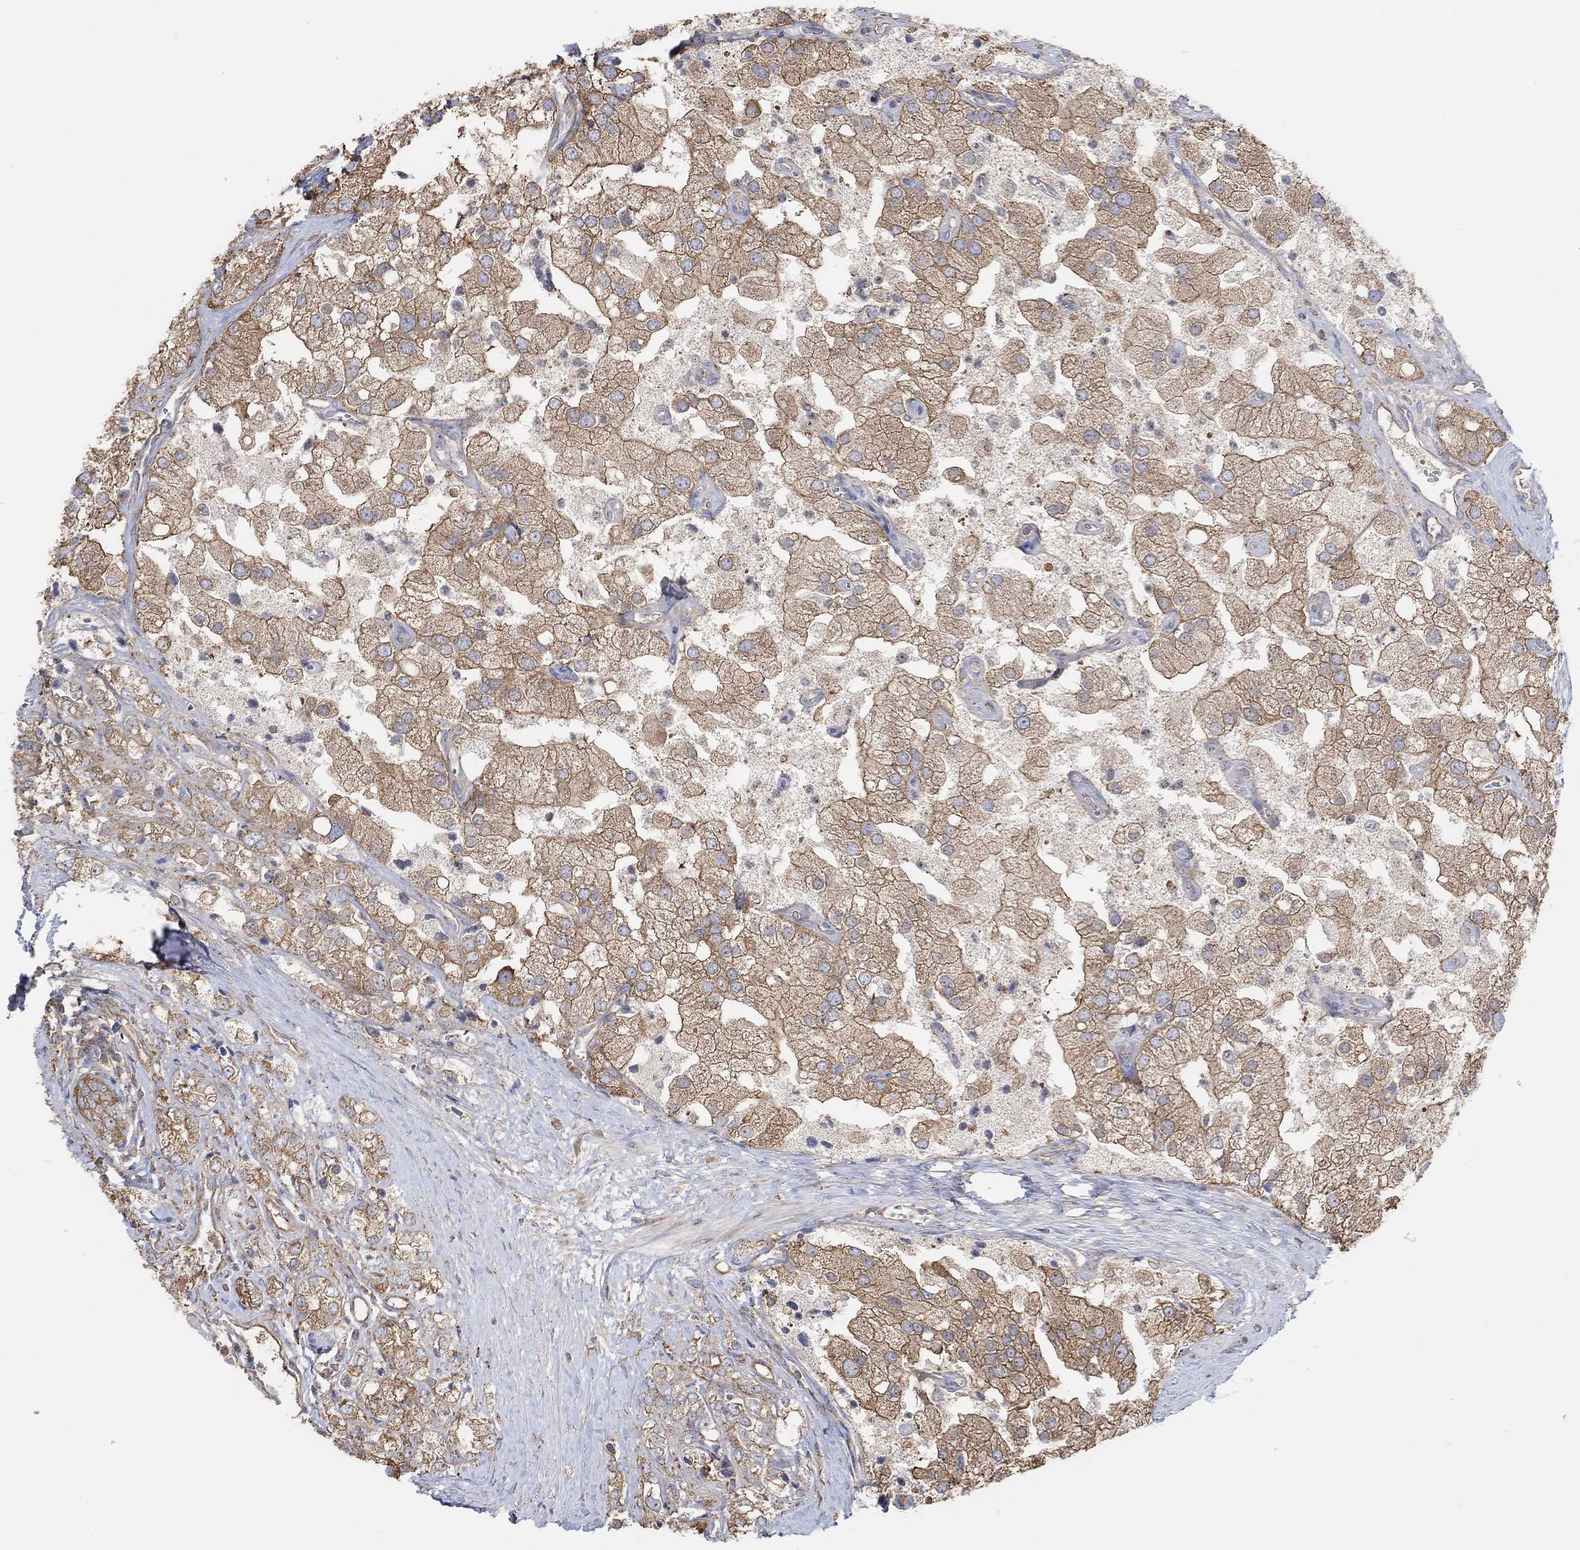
{"staining": {"intensity": "moderate", "quantity": ">75%", "location": "cytoplasmic/membranous"}, "tissue": "prostate cancer", "cell_type": "Tumor cells", "image_type": "cancer", "snomed": [{"axis": "morphology", "description": "Adenocarcinoma, NOS"}, {"axis": "topography", "description": "Prostate and seminal vesicle, NOS"}, {"axis": "topography", "description": "Prostate"}], "caption": "This is an image of IHC staining of prostate cancer (adenocarcinoma), which shows moderate positivity in the cytoplasmic/membranous of tumor cells.", "gene": "BLOC1S3", "patient": {"sex": "male", "age": 79}}